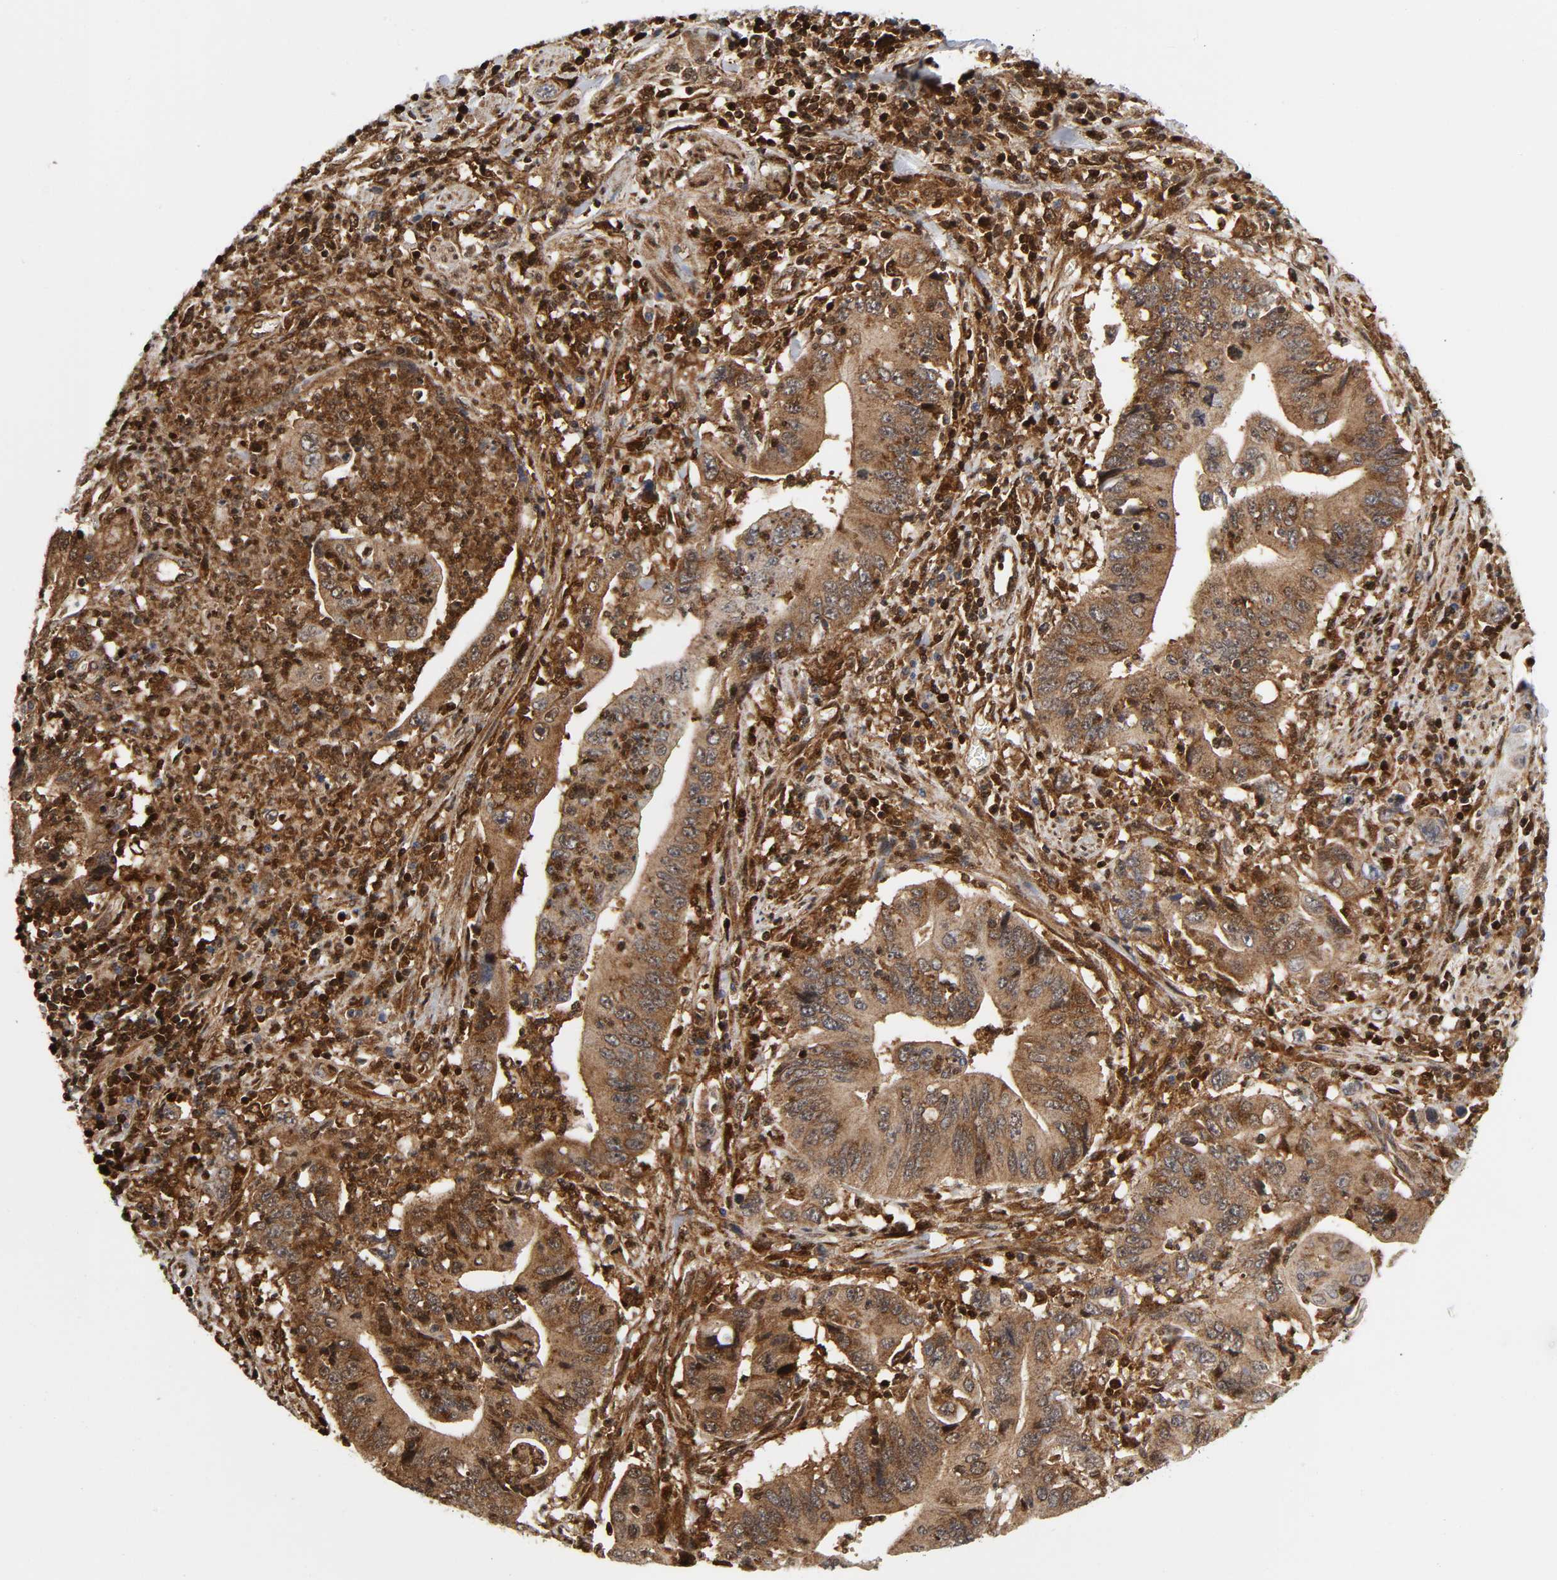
{"staining": {"intensity": "moderate", "quantity": ">75%", "location": "cytoplasmic/membranous,nuclear"}, "tissue": "pancreatic cancer", "cell_type": "Tumor cells", "image_type": "cancer", "snomed": [{"axis": "morphology", "description": "Adenocarcinoma, NOS"}, {"axis": "topography", "description": "Pancreas"}], "caption": "Pancreatic cancer stained with immunohistochemistry shows moderate cytoplasmic/membranous and nuclear positivity in about >75% of tumor cells.", "gene": "MAPK1", "patient": {"sex": "female", "age": 48}}